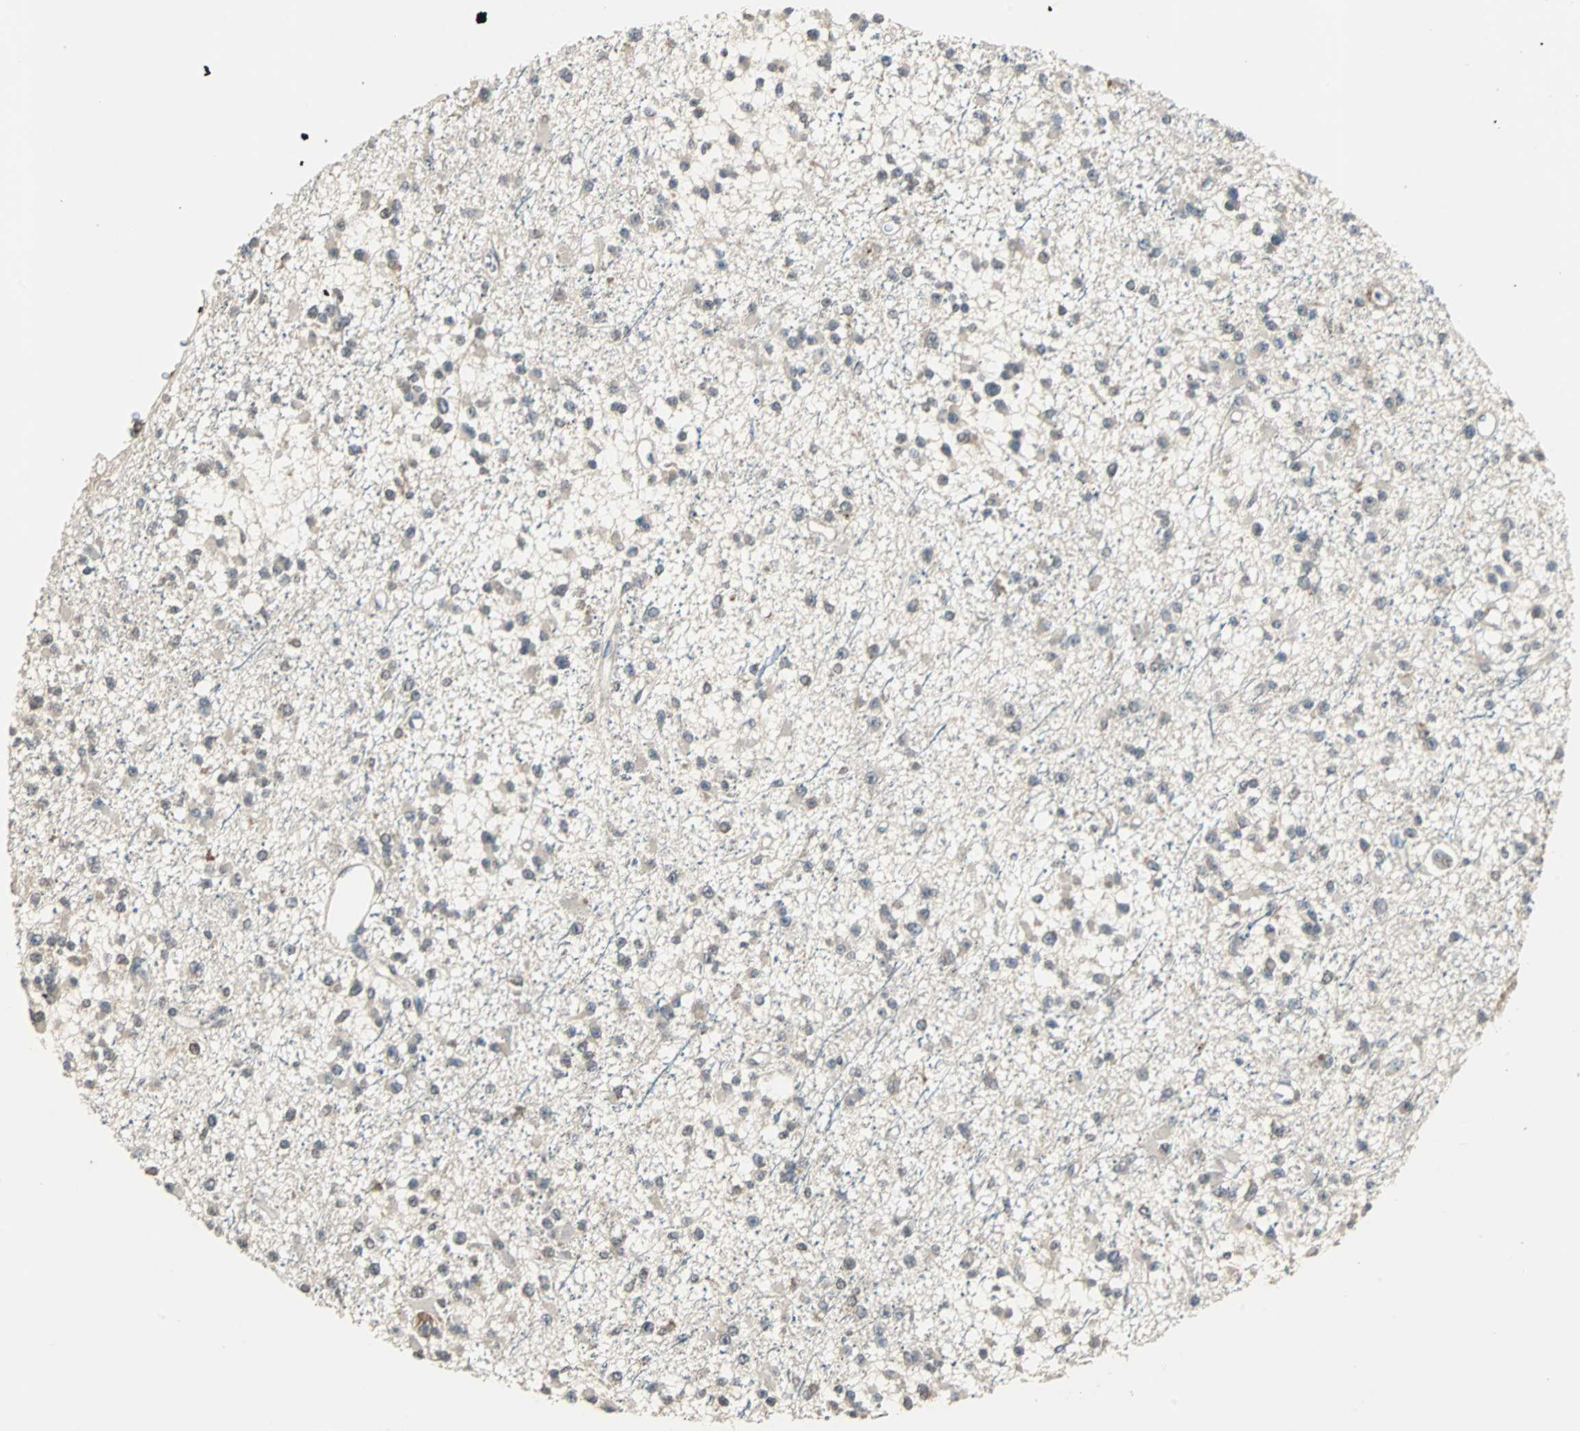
{"staining": {"intensity": "negative", "quantity": "none", "location": "none"}, "tissue": "glioma", "cell_type": "Tumor cells", "image_type": "cancer", "snomed": [{"axis": "morphology", "description": "Glioma, malignant, Low grade"}, {"axis": "topography", "description": "Brain"}], "caption": "This is an immunohistochemistry histopathology image of low-grade glioma (malignant). There is no expression in tumor cells.", "gene": "ABHD2", "patient": {"sex": "female", "age": 22}}